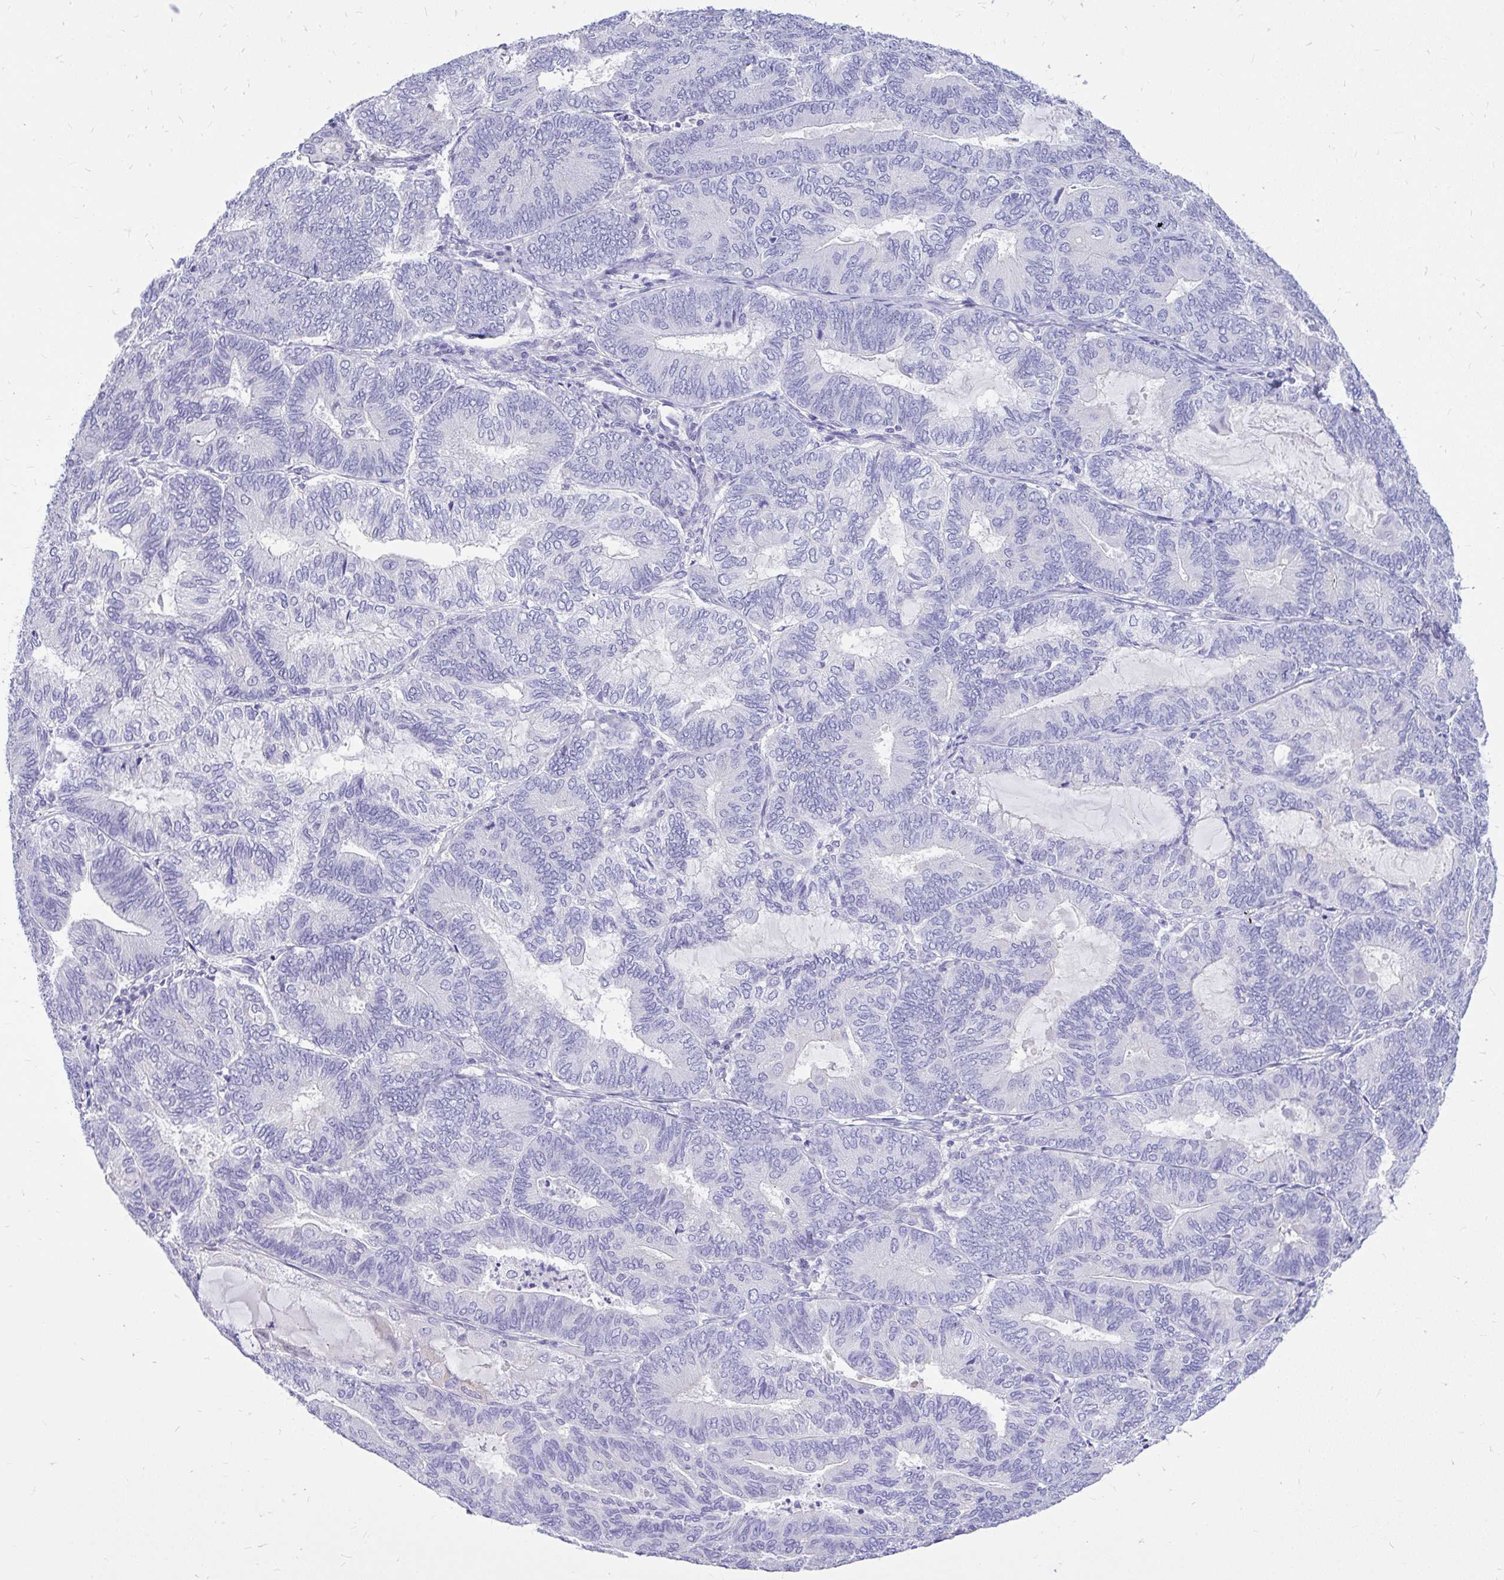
{"staining": {"intensity": "negative", "quantity": "none", "location": "none"}, "tissue": "endometrial cancer", "cell_type": "Tumor cells", "image_type": "cancer", "snomed": [{"axis": "morphology", "description": "Adenocarcinoma, NOS"}, {"axis": "topography", "description": "Endometrium"}], "caption": "Tumor cells are negative for protein expression in human endometrial cancer (adenocarcinoma).", "gene": "MAP1LC3A", "patient": {"sex": "female", "age": 81}}